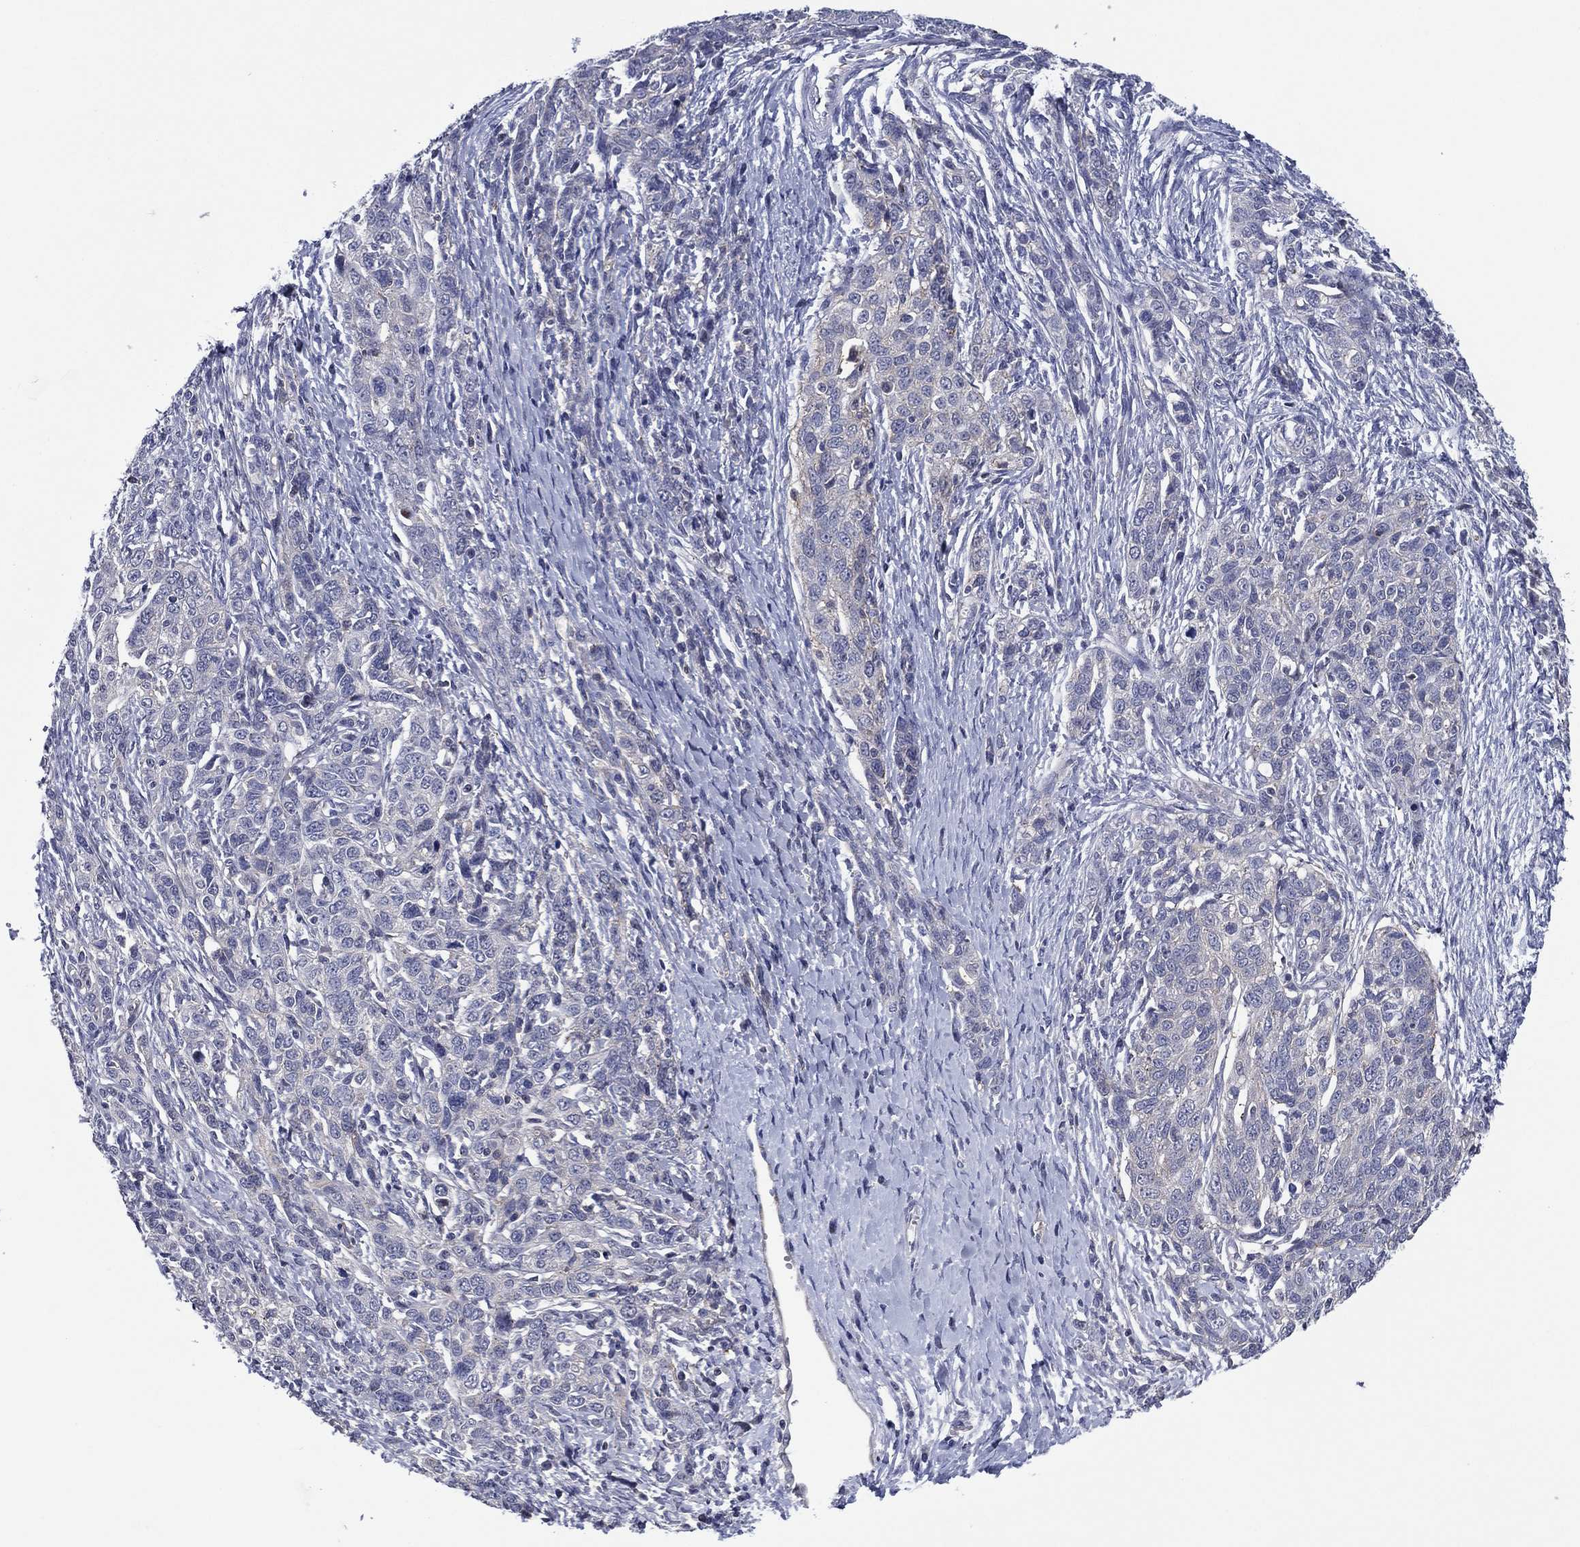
{"staining": {"intensity": "negative", "quantity": "none", "location": "none"}, "tissue": "ovarian cancer", "cell_type": "Tumor cells", "image_type": "cancer", "snomed": [{"axis": "morphology", "description": "Cystadenocarcinoma, serous, NOS"}, {"axis": "topography", "description": "Ovary"}], "caption": "Immunohistochemical staining of serous cystadenocarcinoma (ovarian) exhibits no significant staining in tumor cells.", "gene": "TRIM31", "patient": {"sex": "female", "age": 71}}